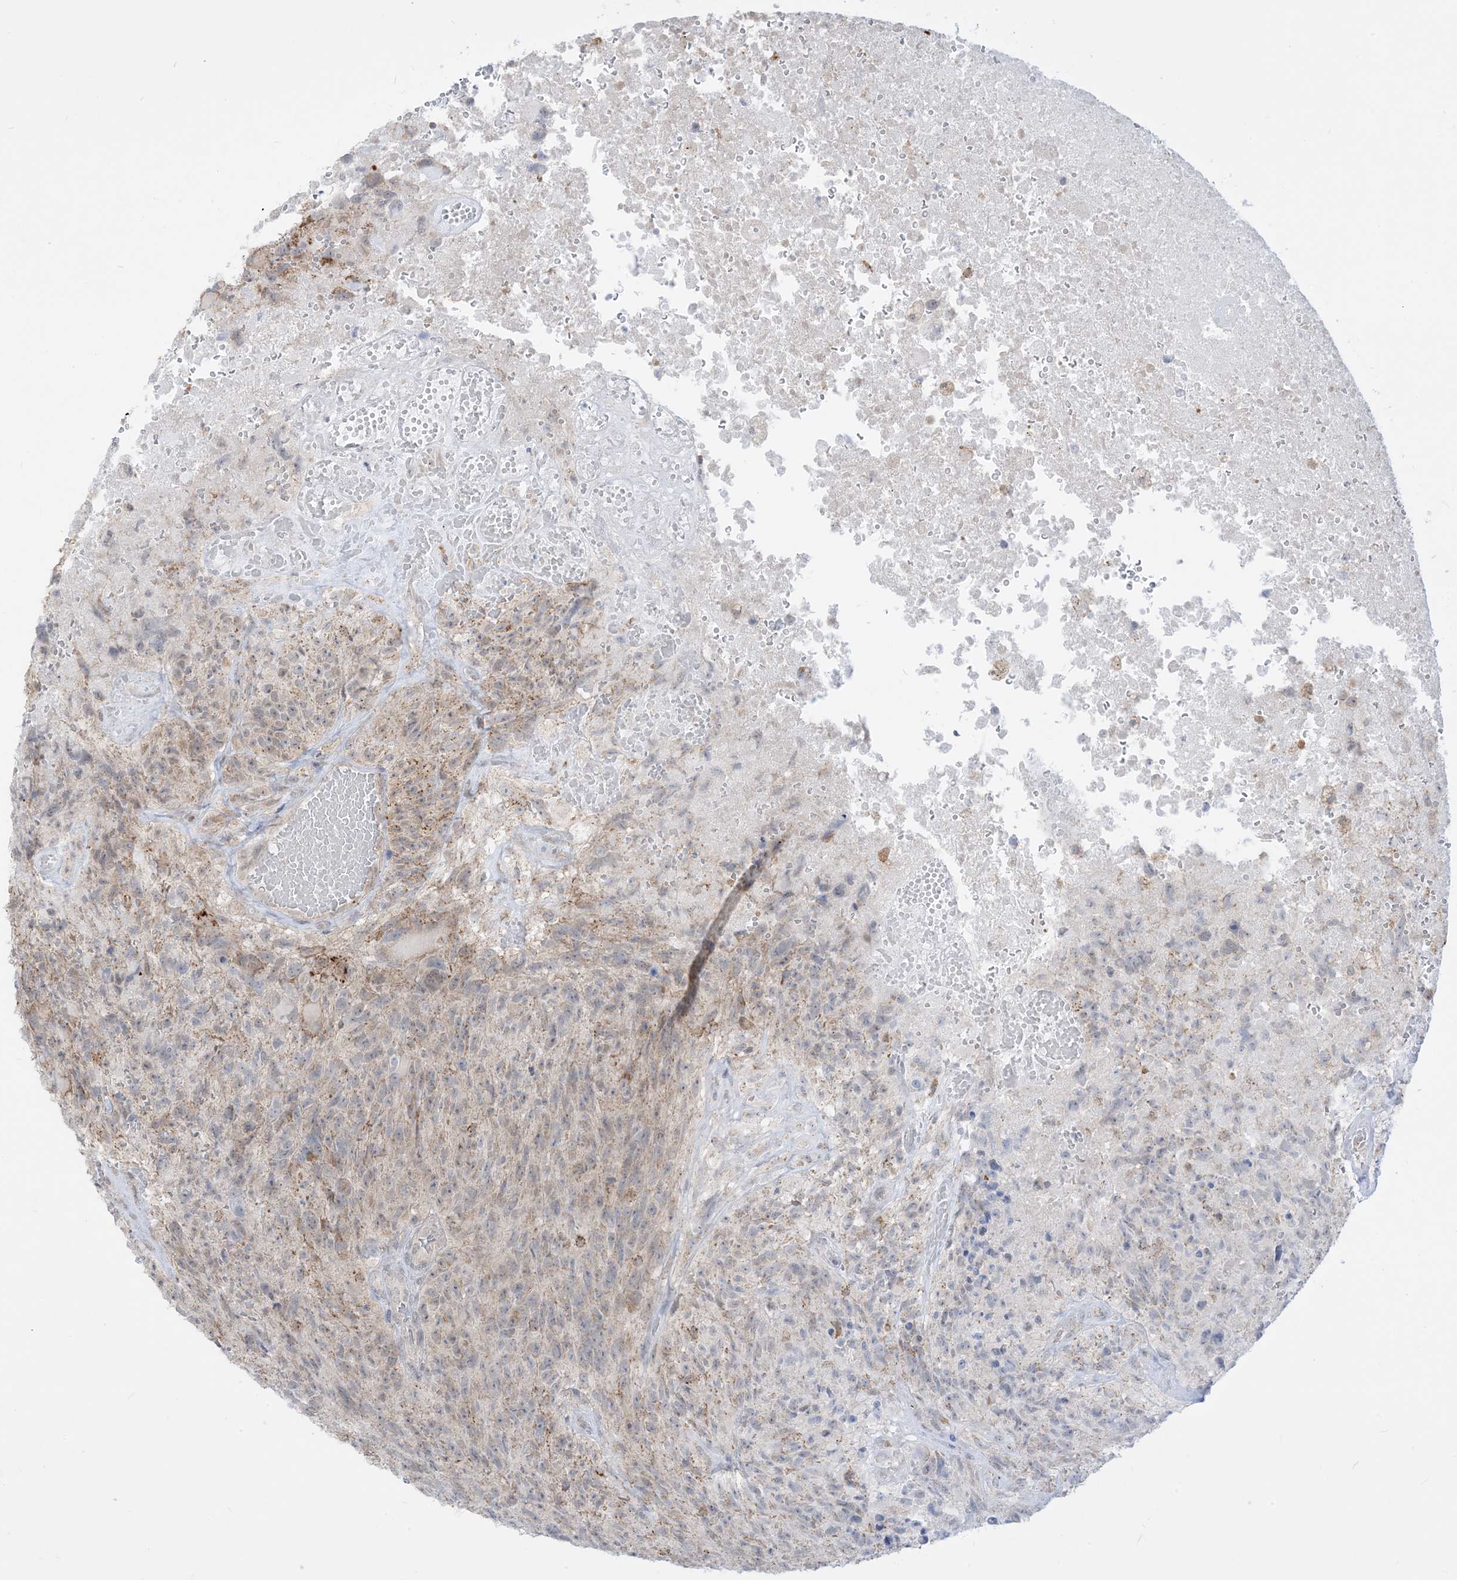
{"staining": {"intensity": "weak", "quantity": "<25%", "location": "cytoplasmic/membranous"}, "tissue": "glioma", "cell_type": "Tumor cells", "image_type": "cancer", "snomed": [{"axis": "morphology", "description": "Glioma, malignant, High grade"}, {"axis": "topography", "description": "Brain"}], "caption": "Tumor cells show no significant staining in glioma.", "gene": "KANSL3", "patient": {"sex": "male", "age": 69}}